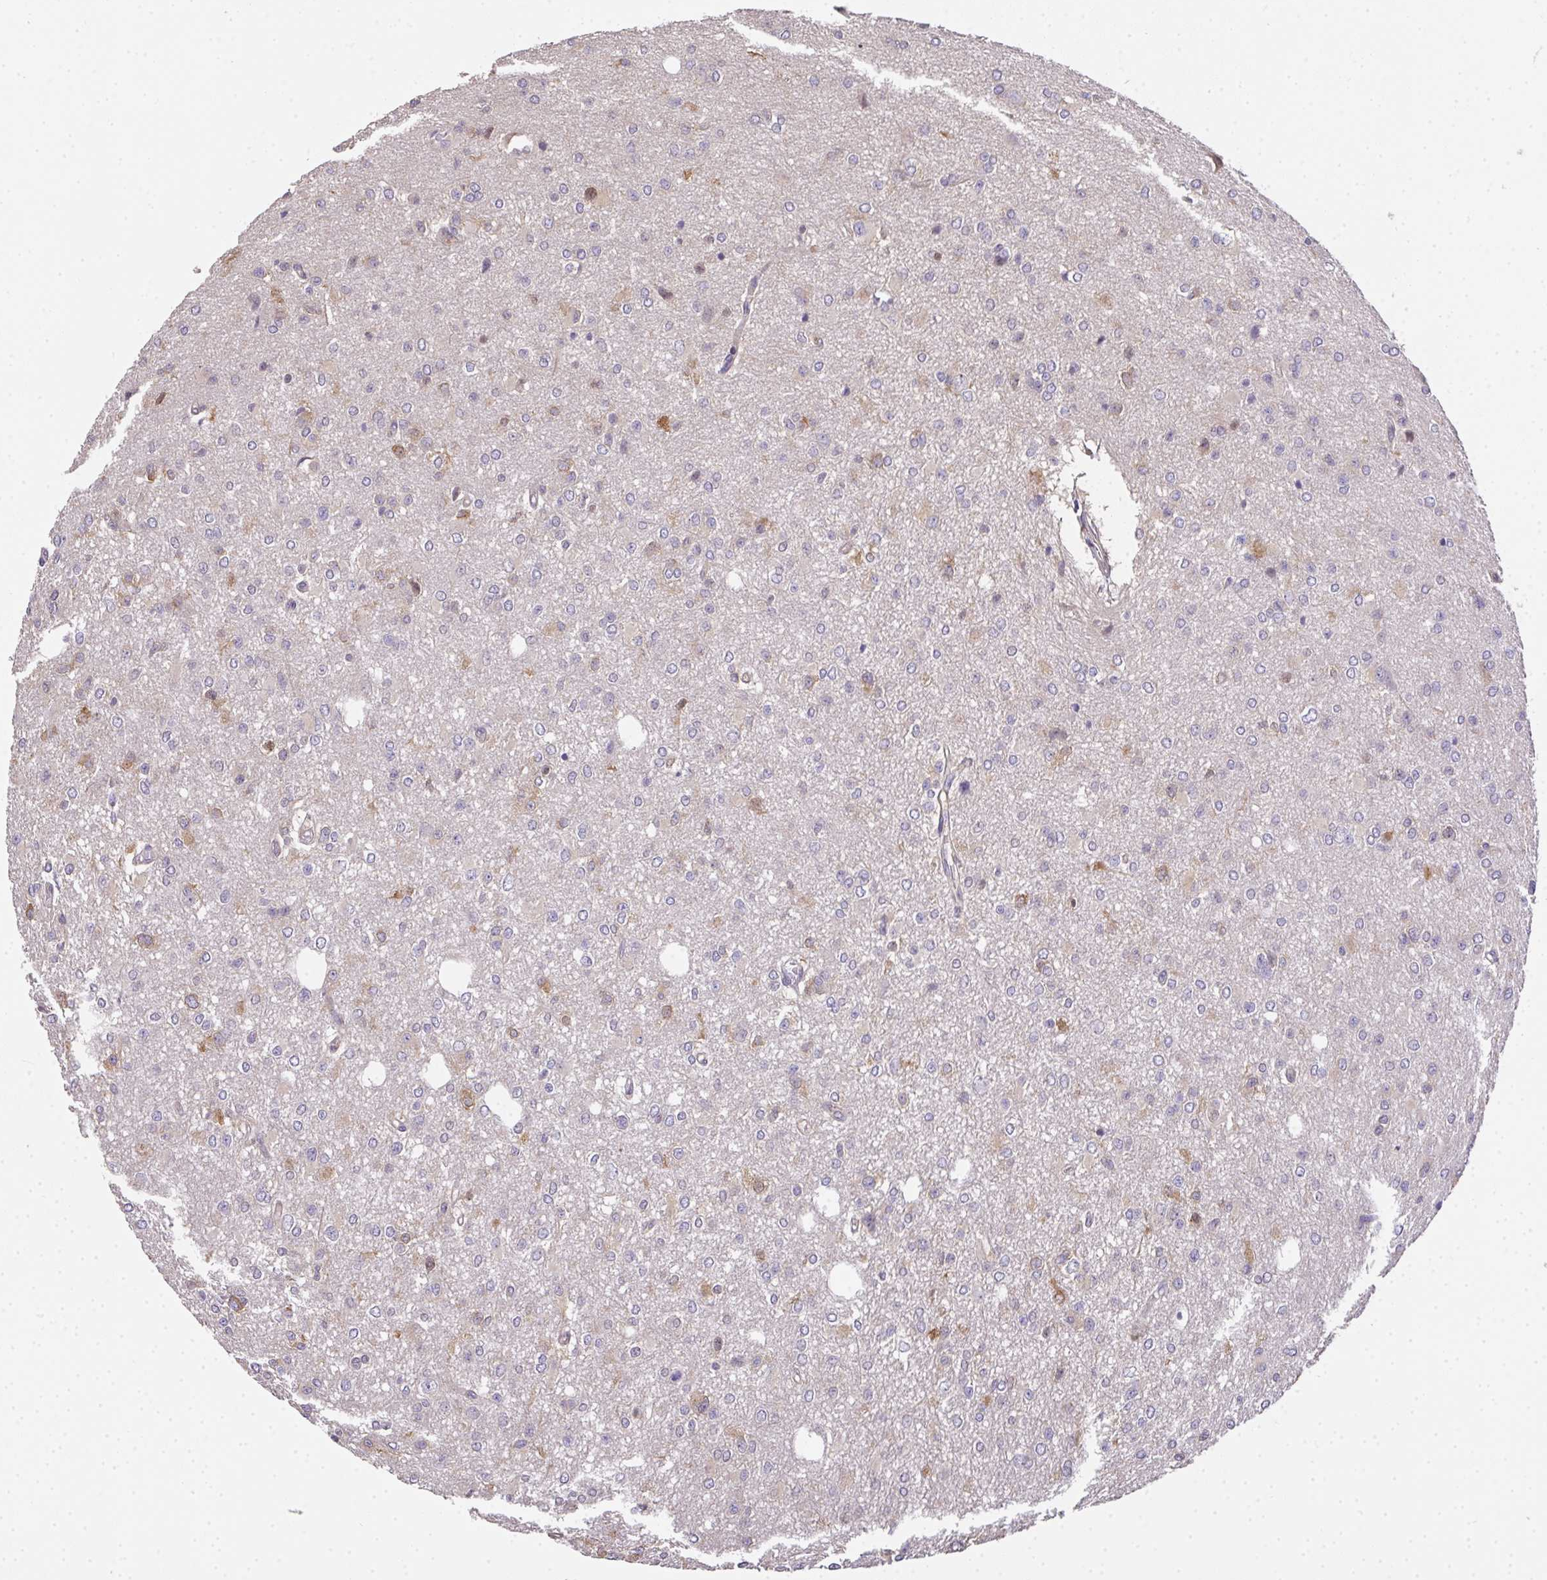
{"staining": {"intensity": "negative", "quantity": "none", "location": "none"}, "tissue": "glioma", "cell_type": "Tumor cells", "image_type": "cancer", "snomed": [{"axis": "morphology", "description": "Glioma, malignant, Low grade"}, {"axis": "topography", "description": "Brain"}], "caption": "Tumor cells are negative for protein expression in human glioma.", "gene": "EEF1AKMT1", "patient": {"sex": "male", "age": 26}}